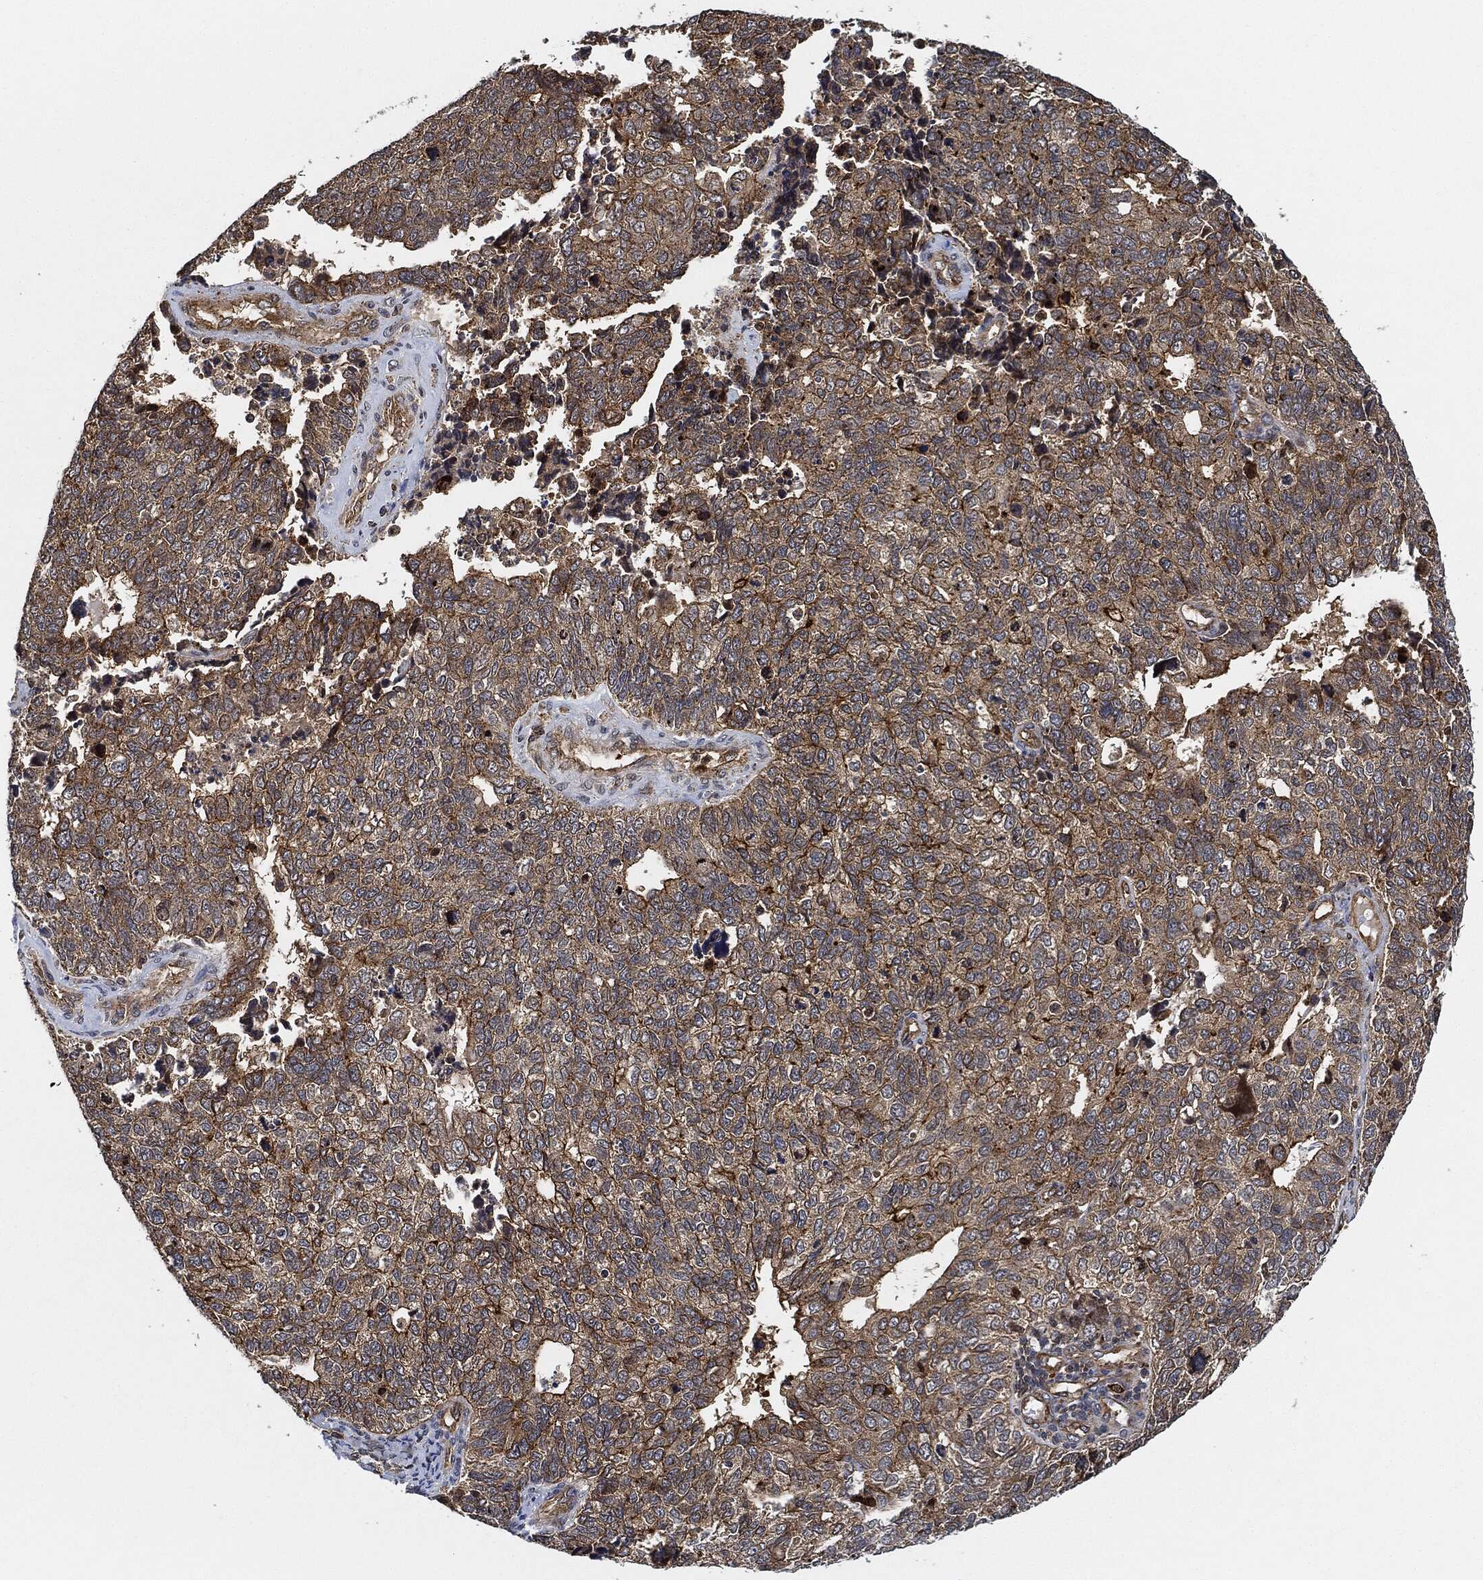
{"staining": {"intensity": "moderate", "quantity": "25%-75%", "location": "cytoplasmic/membranous"}, "tissue": "cervical cancer", "cell_type": "Tumor cells", "image_type": "cancer", "snomed": [{"axis": "morphology", "description": "Squamous cell carcinoma, NOS"}, {"axis": "topography", "description": "Cervix"}], "caption": "Immunohistochemistry (IHC) histopathology image of human cervical cancer (squamous cell carcinoma) stained for a protein (brown), which exhibits medium levels of moderate cytoplasmic/membranous staining in about 25%-75% of tumor cells.", "gene": "MAP3K3", "patient": {"sex": "female", "age": 63}}